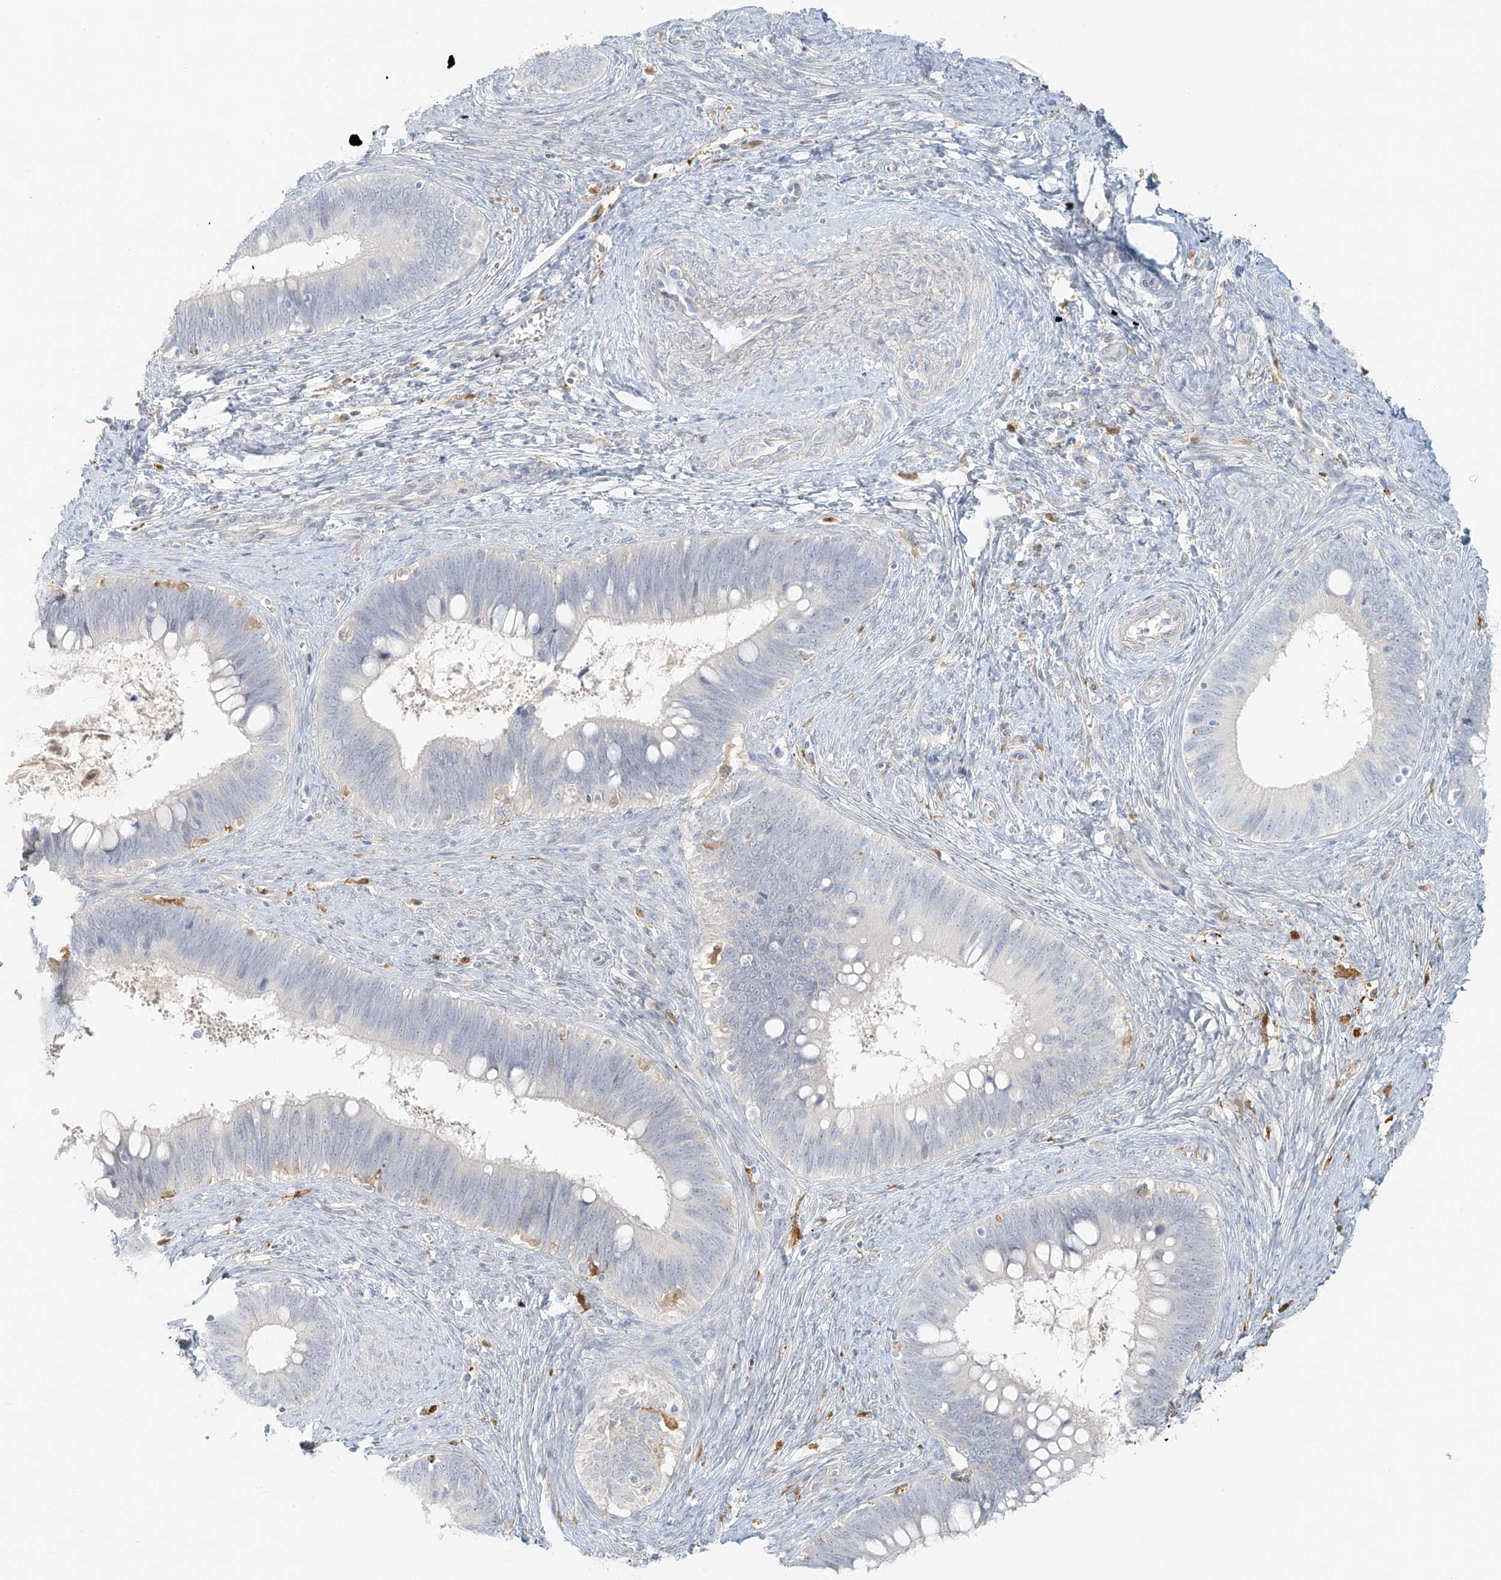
{"staining": {"intensity": "negative", "quantity": "none", "location": "none"}, "tissue": "cervical cancer", "cell_type": "Tumor cells", "image_type": "cancer", "snomed": [{"axis": "morphology", "description": "Adenocarcinoma, NOS"}, {"axis": "topography", "description": "Cervix"}], "caption": "Human cervical cancer stained for a protein using immunohistochemistry shows no expression in tumor cells.", "gene": "UPK1B", "patient": {"sex": "female", "age": 42}}